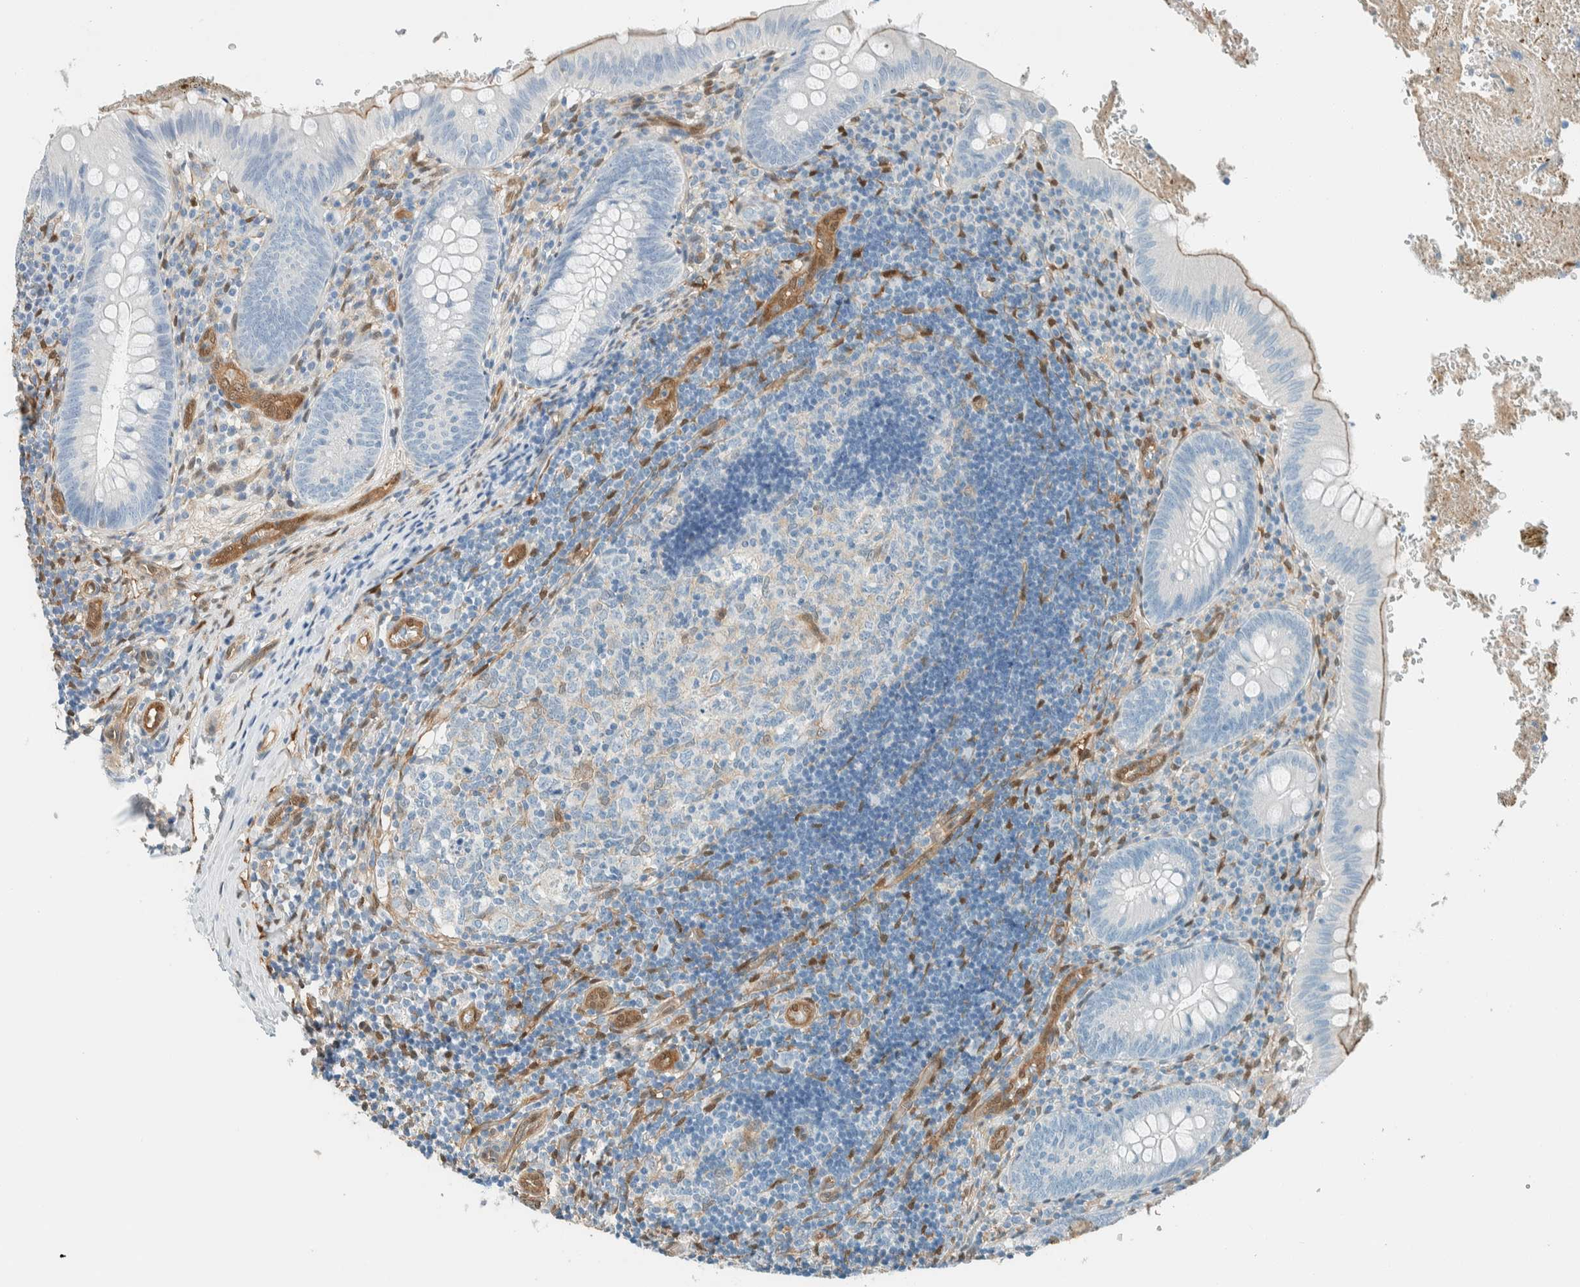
{"staining": {"intensity": "weak", "quantity": "<25%", "location": "cytoplasmic/membranous"}, "tissue": "appendix", "cell_type": "Glandular cells", "image_type": "normal", "snomed": [{"axis": "morphology", "description": "Normal tissue, NOS"}, {"axis": "topography", "description": "Appendix"}], "caption": "High magnification brightfield microscopy of benign appendix stained with DAB (brown) and counterstained with hematoxylin (blue): glandular cells show no significant staining. (DAB IHC visualized using brightfield microscopy, high magnification).", "gene": "NXN", "patient": {"sex": "male", "age": 8}}